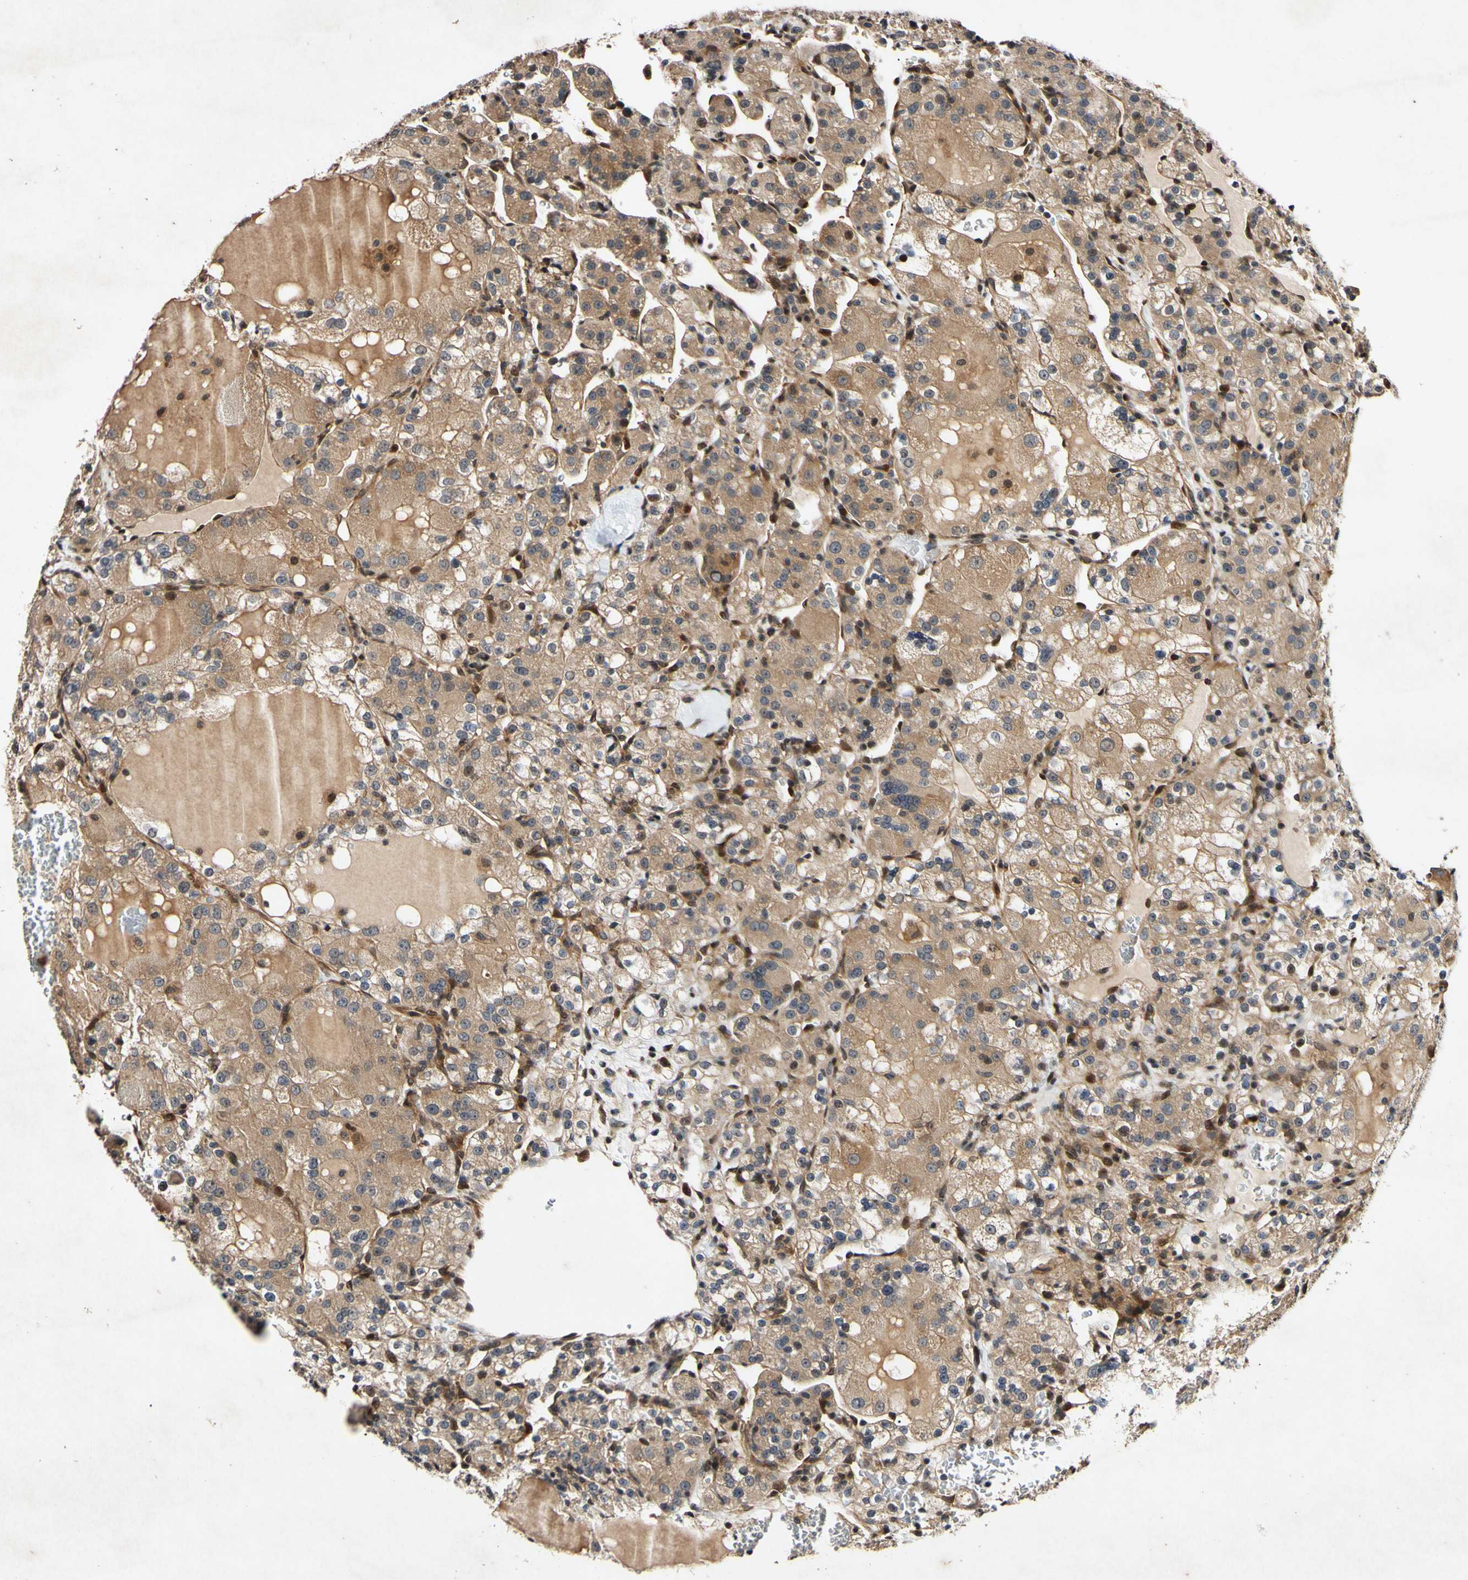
{"staining": {"intensity": "moderate", "quantity": ">75%", "location": "cytoplasmic/membranous"}, "tissue": "renal cancer", "cell_type": "Tumor cells", "image_type": "cancer", "snomed": [{"axis": "morphology", "description": "Normal tissue, NOS"}, {"axis": "morphology", "description": "Adenocarcinoma, NOS"}, {"axis": "topography", "description": "Kidney"}], "caption": "Human renal cancer (adenocarcinoma) stained for a protein (brown) displays moderate cytoplasmic/membranous positive staining in approximately >75% of tumor cells.", "gene": "CSNK1E", "patient": {"sex": "male", "age": 61}}